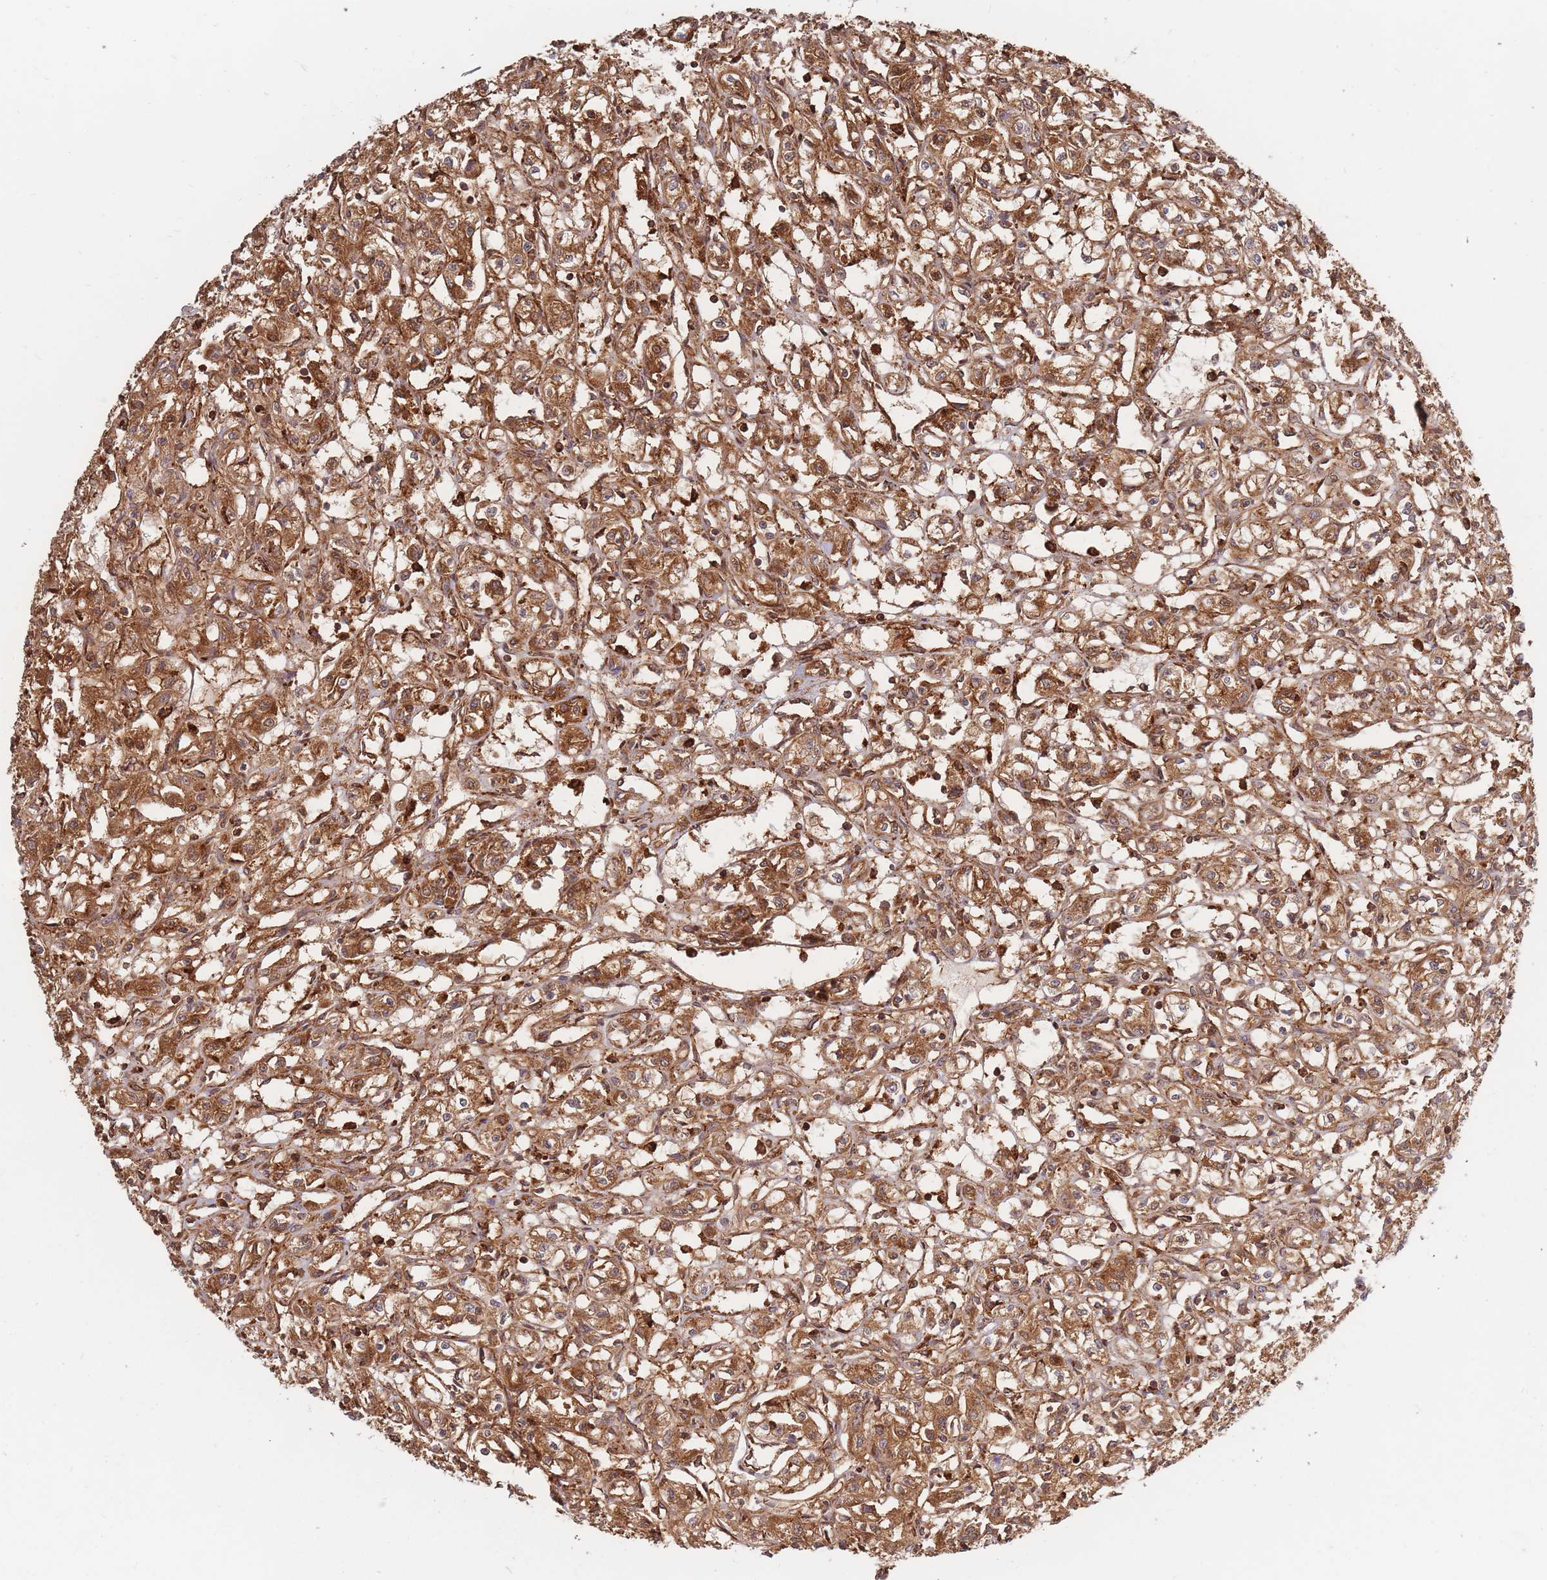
{"staining": {"intensity": "strong", "quantity": ">75%", "location": "cytoplasmic/membranous"}, "tissue": "renal cancer", "cell_type": "Tumor cells", "image_type": "cancer", "snomed": [{"axis": "morphology", "description": "Adenocarcinoma, NOS"}, {"axis": "topography", "description": "Kidney"}], "caption": "DAB immunohistochemical staining of renal adenocarcinoma shows strong cytoplasmic/membranous protein staining in about >75% of tumor cells. (DAB IHC, brown staining for protein, blue staining for nuclei).", "gene": "RASSF2", "patient": {"sex": "male", "age": 56}}